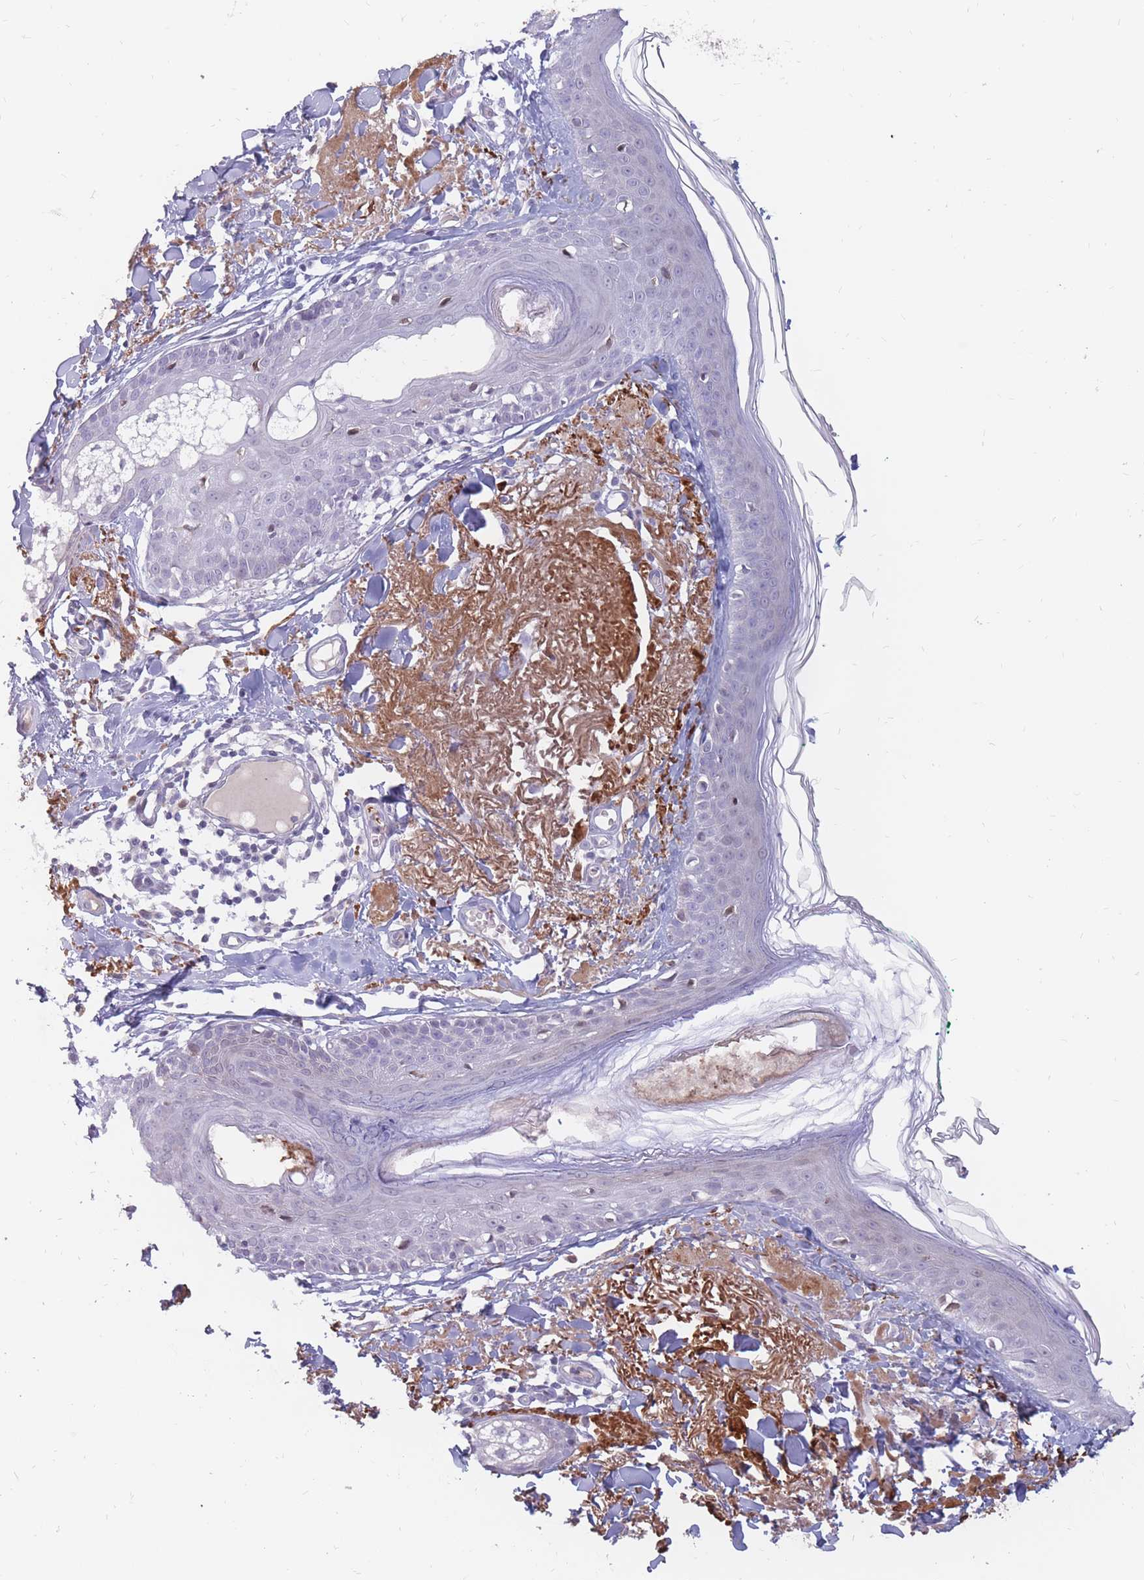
{"staining": {"intensity": "negative", "quantity": "none", "location": "none"}, "tissue": "skin", "cell_type": "Fibroblasts", "image_type": "normal", "snomed": [{"axis": "morphology", "description": "Normal tissue, NOS"}, {"axis": "morphology", "description": "Malignant melanoma, NOS"}, {"axis": "topography", "description": "Skin"}], "caption": "IHC of unremarkable skin shows no expression in fibroblasts.", "gene": "PTGDR", "patient": {"sex": "male", "age": 80}}